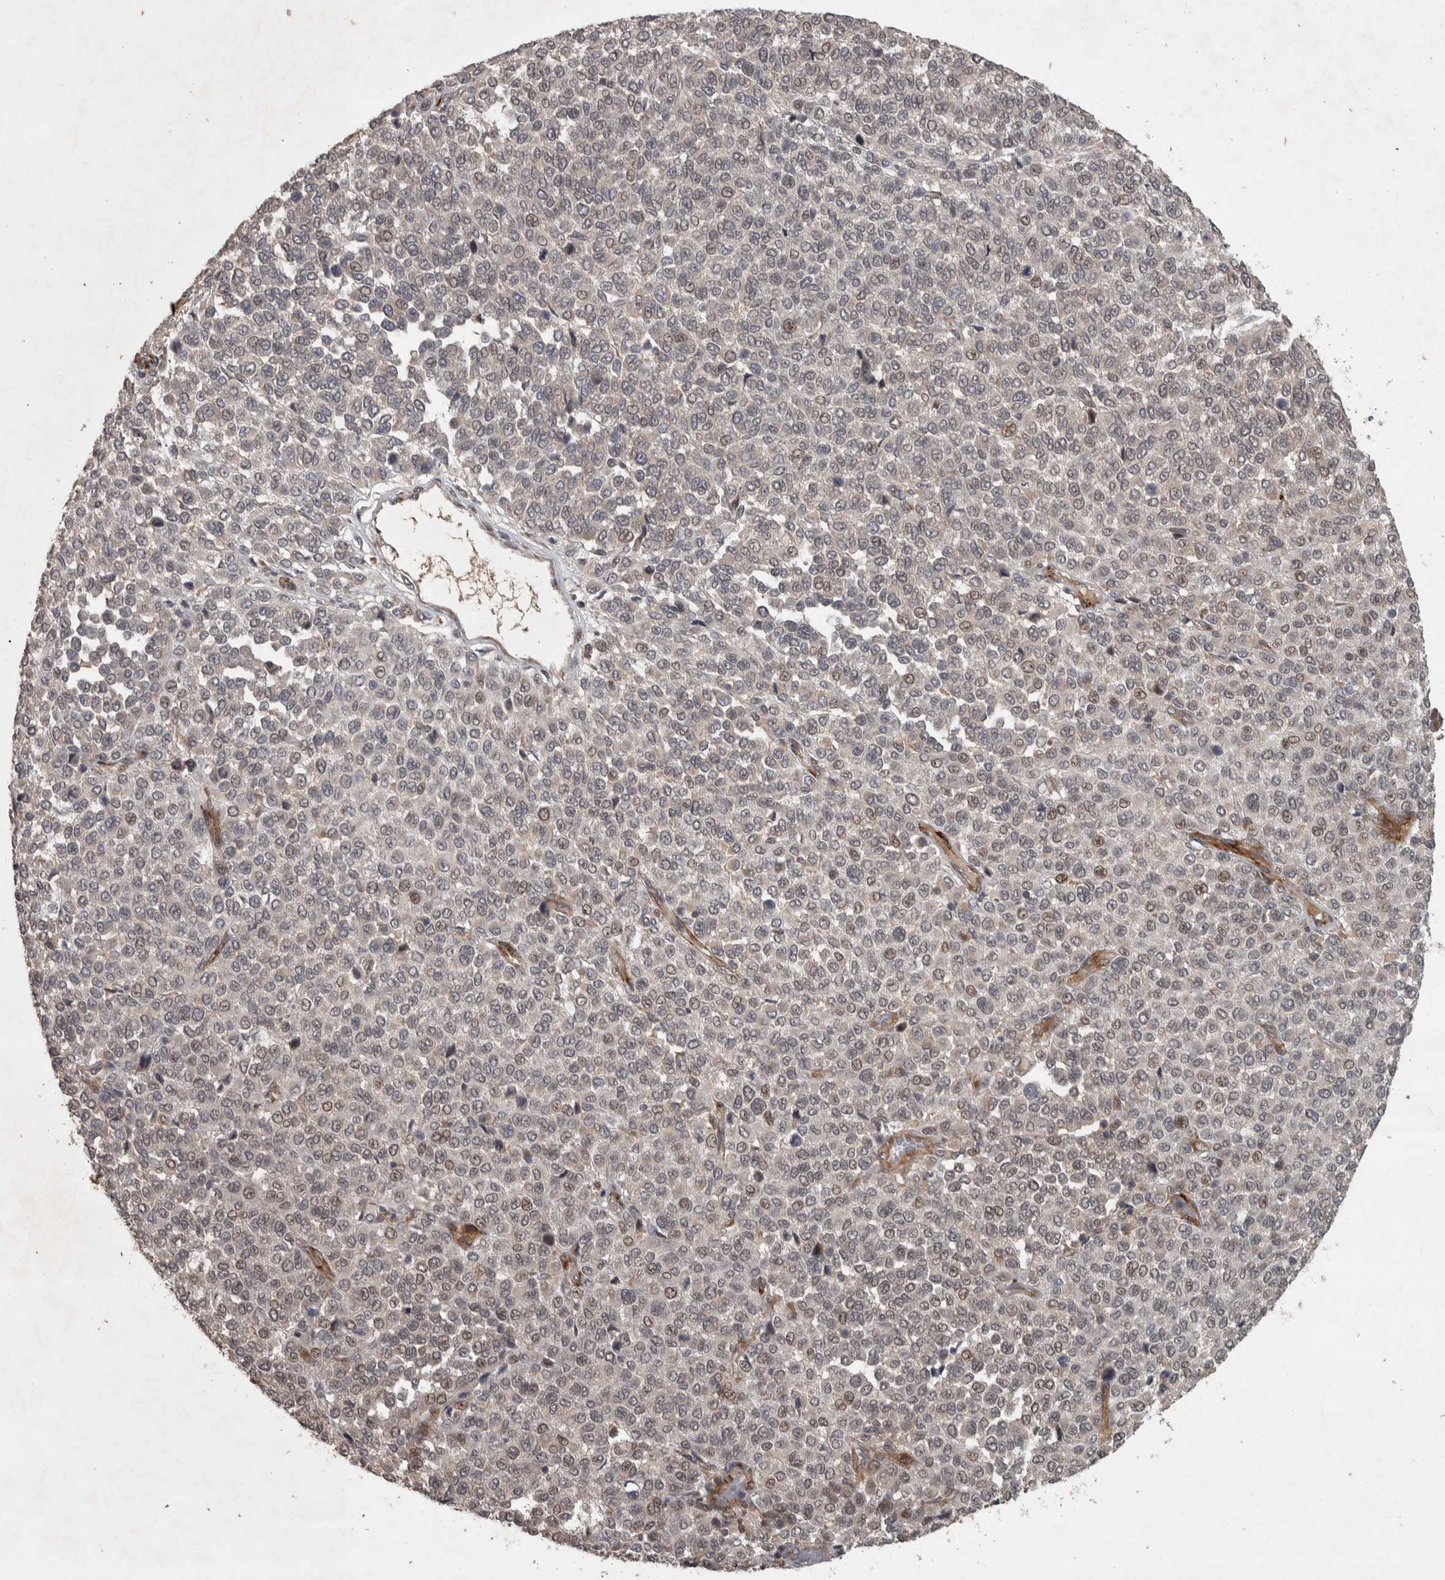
{"staining": {"intensity": "moderate", "quantity": "<25%", "location": "nuclear"}, "tissue": "melanoma", "cell_type": "Tumor cells", "image_type": "cancer", "snomed": [{"axis": "morphology", "description": "Malignant melanoma, Metastatic site"}, {"axis": "topography", "description": "Pancreas"}], "caption": "About <25% of tumor cells in human melanoma show moderate nuclear protein expression as visualized by brown immunohistochemical staining.", "gene": "ERAL1", "patient": {"sex": "female", "age": 30}}